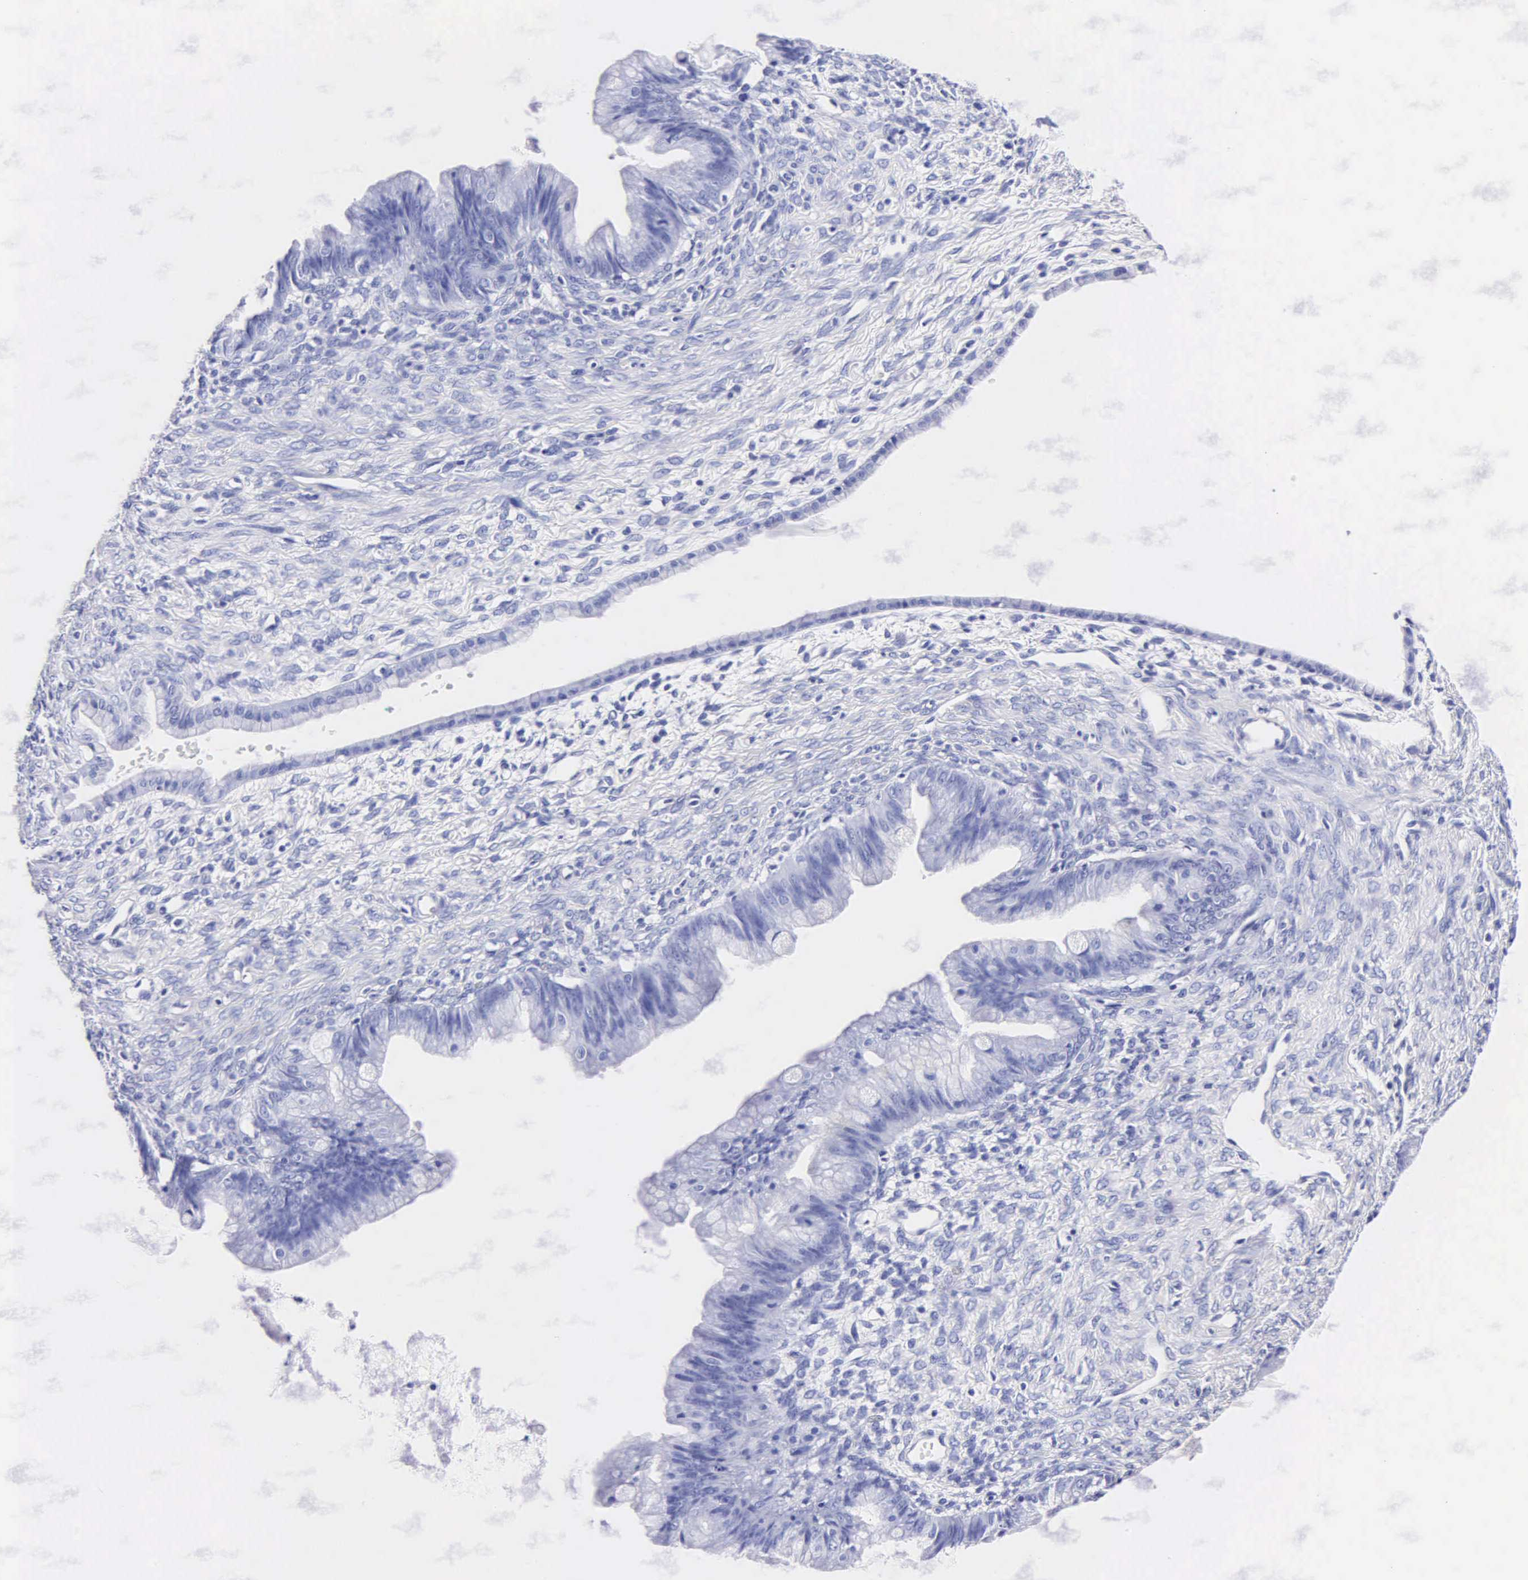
{"staining": {"intensity": "negative", "quantity": "none", "location": "none"}, "tissue": "ovarian cancer", "cell_type": "Tumor cells", "image_type": "cancer", "snomed": [{"axis": "morphology", "description": "Cystadenocarcinoma, mucinous, NOS"}, {"axis": "topography", "description": "Ovary"}], "caption": "An immunohistochemistry micrograph of mucinous cystadenocarcinoma (ovarian) is shown. There is no staining in tumor cells of mucinous cystadenocarcinoma (ovarian).", "gene": "MB", "patient": {"sex": "female", "age": 25}}